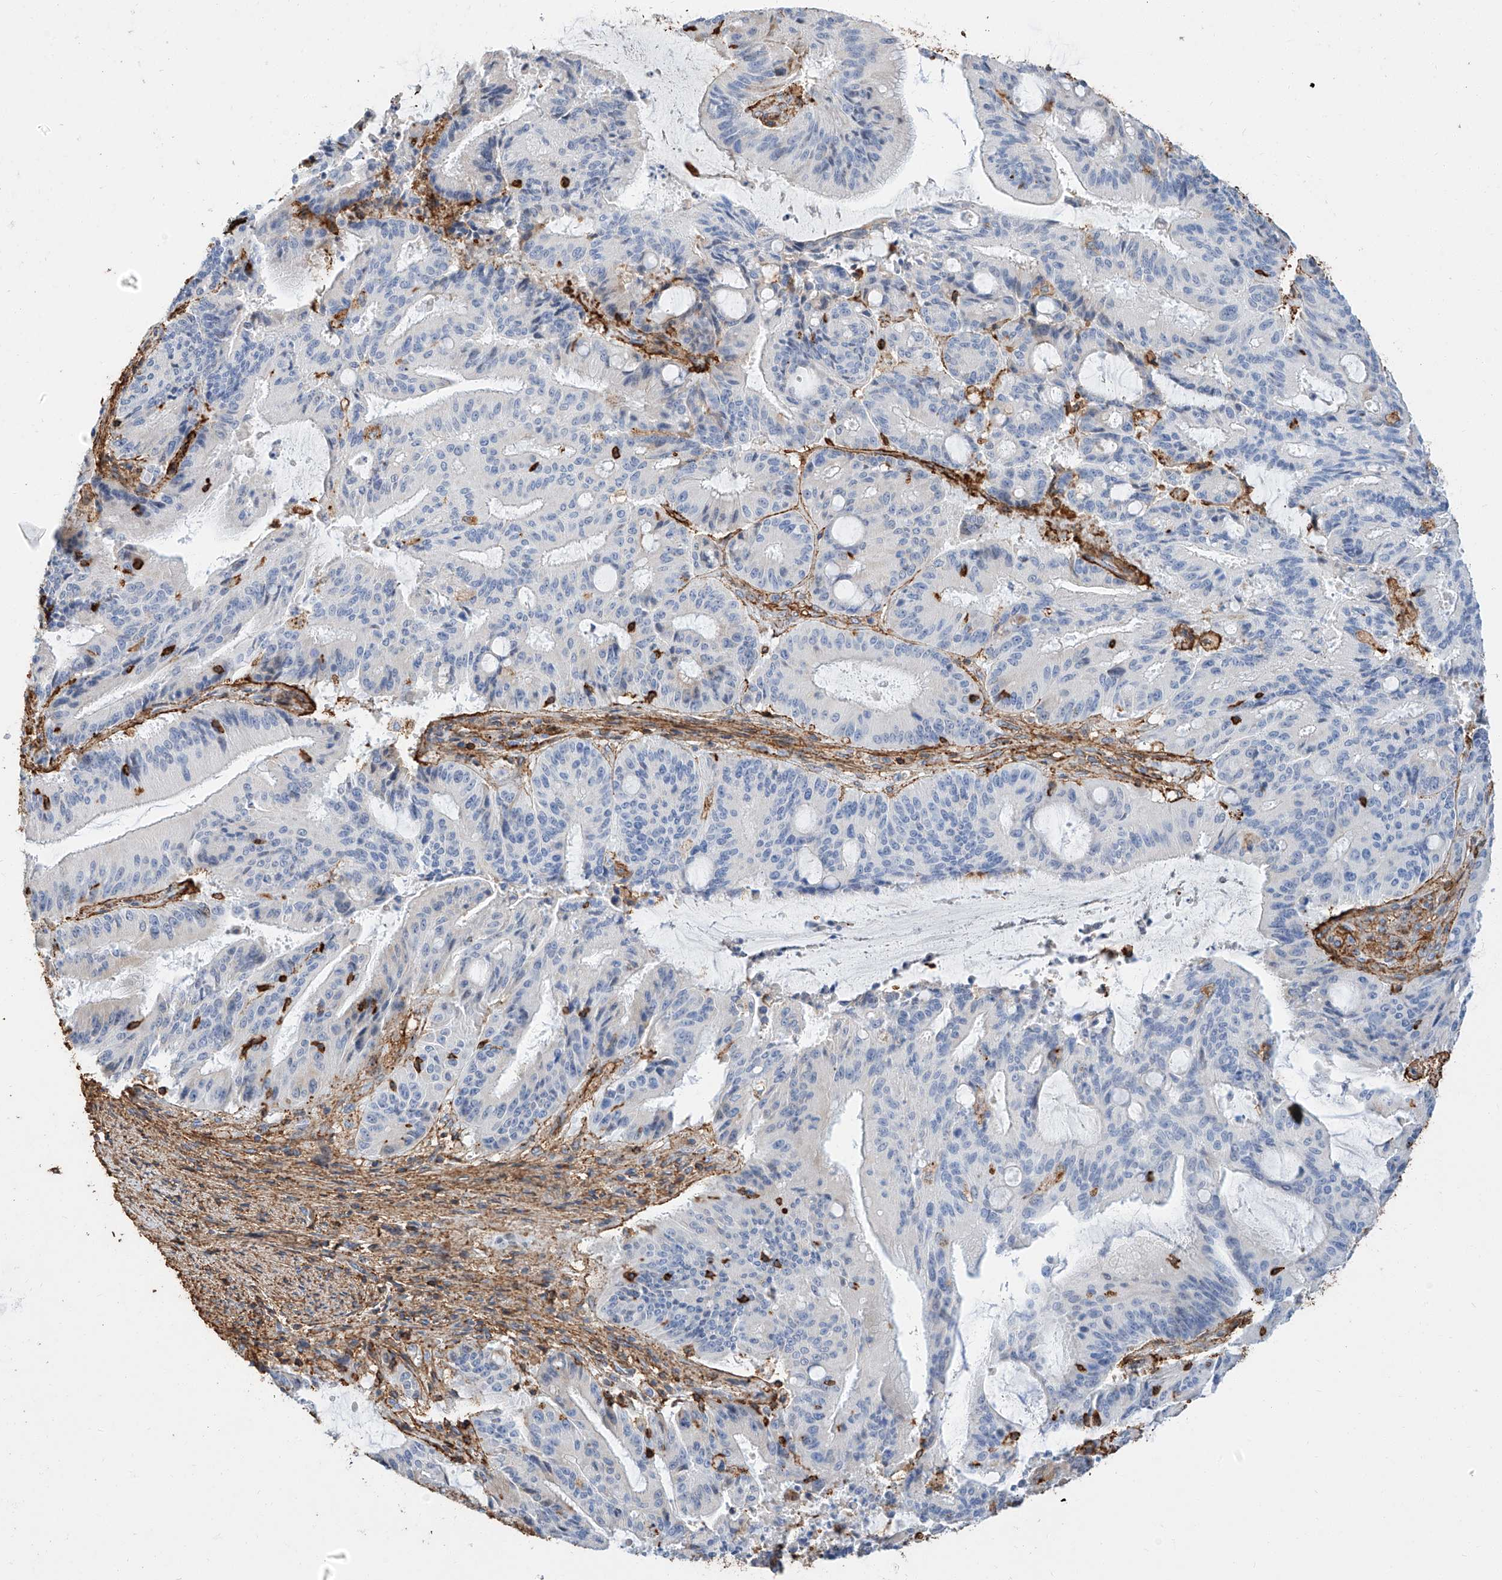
{"staining": {"intensity": "negative", "quantity": "none", "location": "none"}, "tissue": "liver cancer", "cell_type": "Tumor cells", "image_type": "cancer", "snomed": [{"axis": "morphology", "description": "Normal tissue, NOS"}, {"axis": "morphology", "description": "Cholangiocarcinoma"}, {"axis": "topography", "description": "Liver"}, {"axis": "topography", "description": "Peripheral nerve tissue"}], "caption": "DAB immunohistochemical staining of liver cancer (cholangiocarcinoma) exhibits no significant positivity in tumor cells.", "gene": "WFS1", "patient": {"sex": "female", "age": 73}}